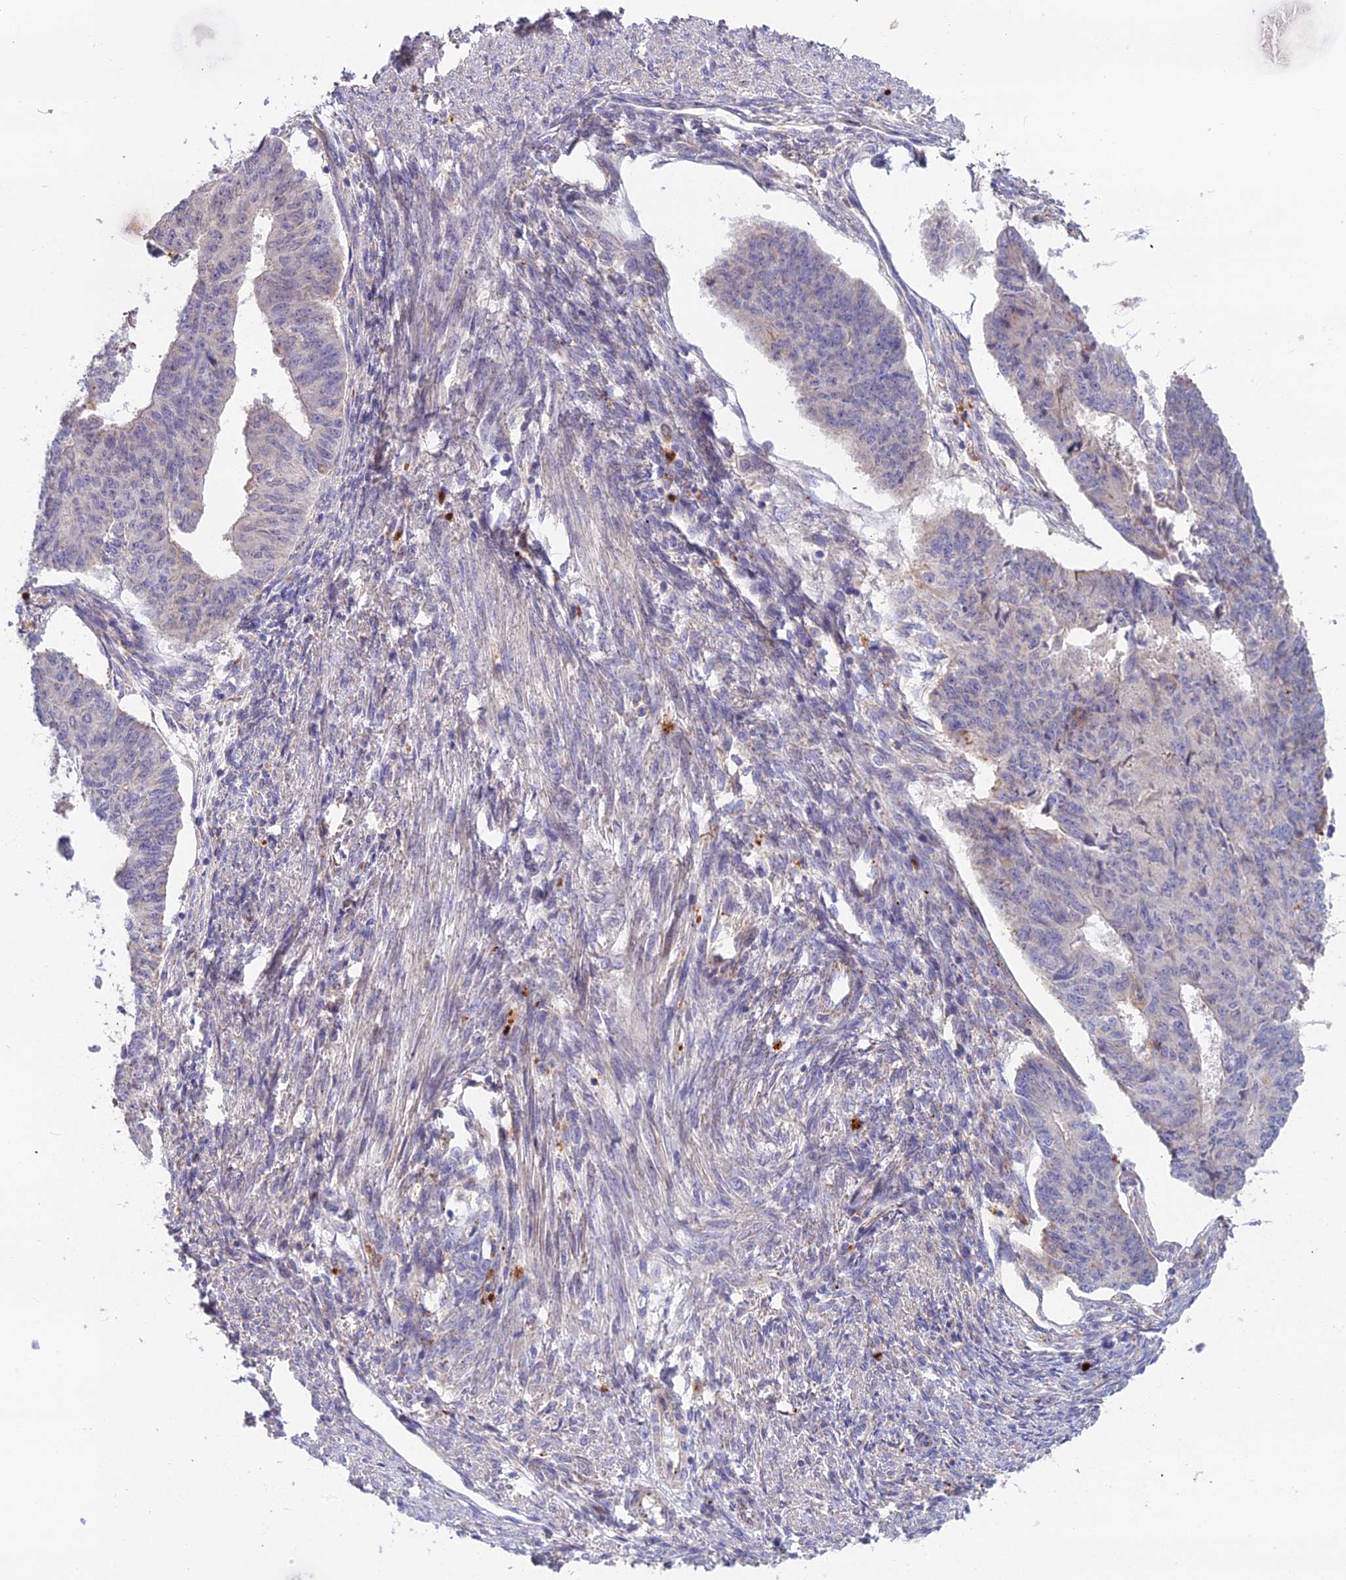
{"staining": {"intensity": "negative", "quantity": "none", "location": "none"}, "tissue": "endometrial cancer", "cell_type": "Tumor cells", "image_type": "cancer", "snomed": [{"axis": "morphology", "description": "Adenocarcinoma, NOS"}, {"axis": "topography", "description": "Endometrium"}], "caption": "This is an immunohistochemistry image of endometrial cancer. There is no expression in tumor cells.", "gene": "EID2", "patient": {"sex": "female", "age": 32}}